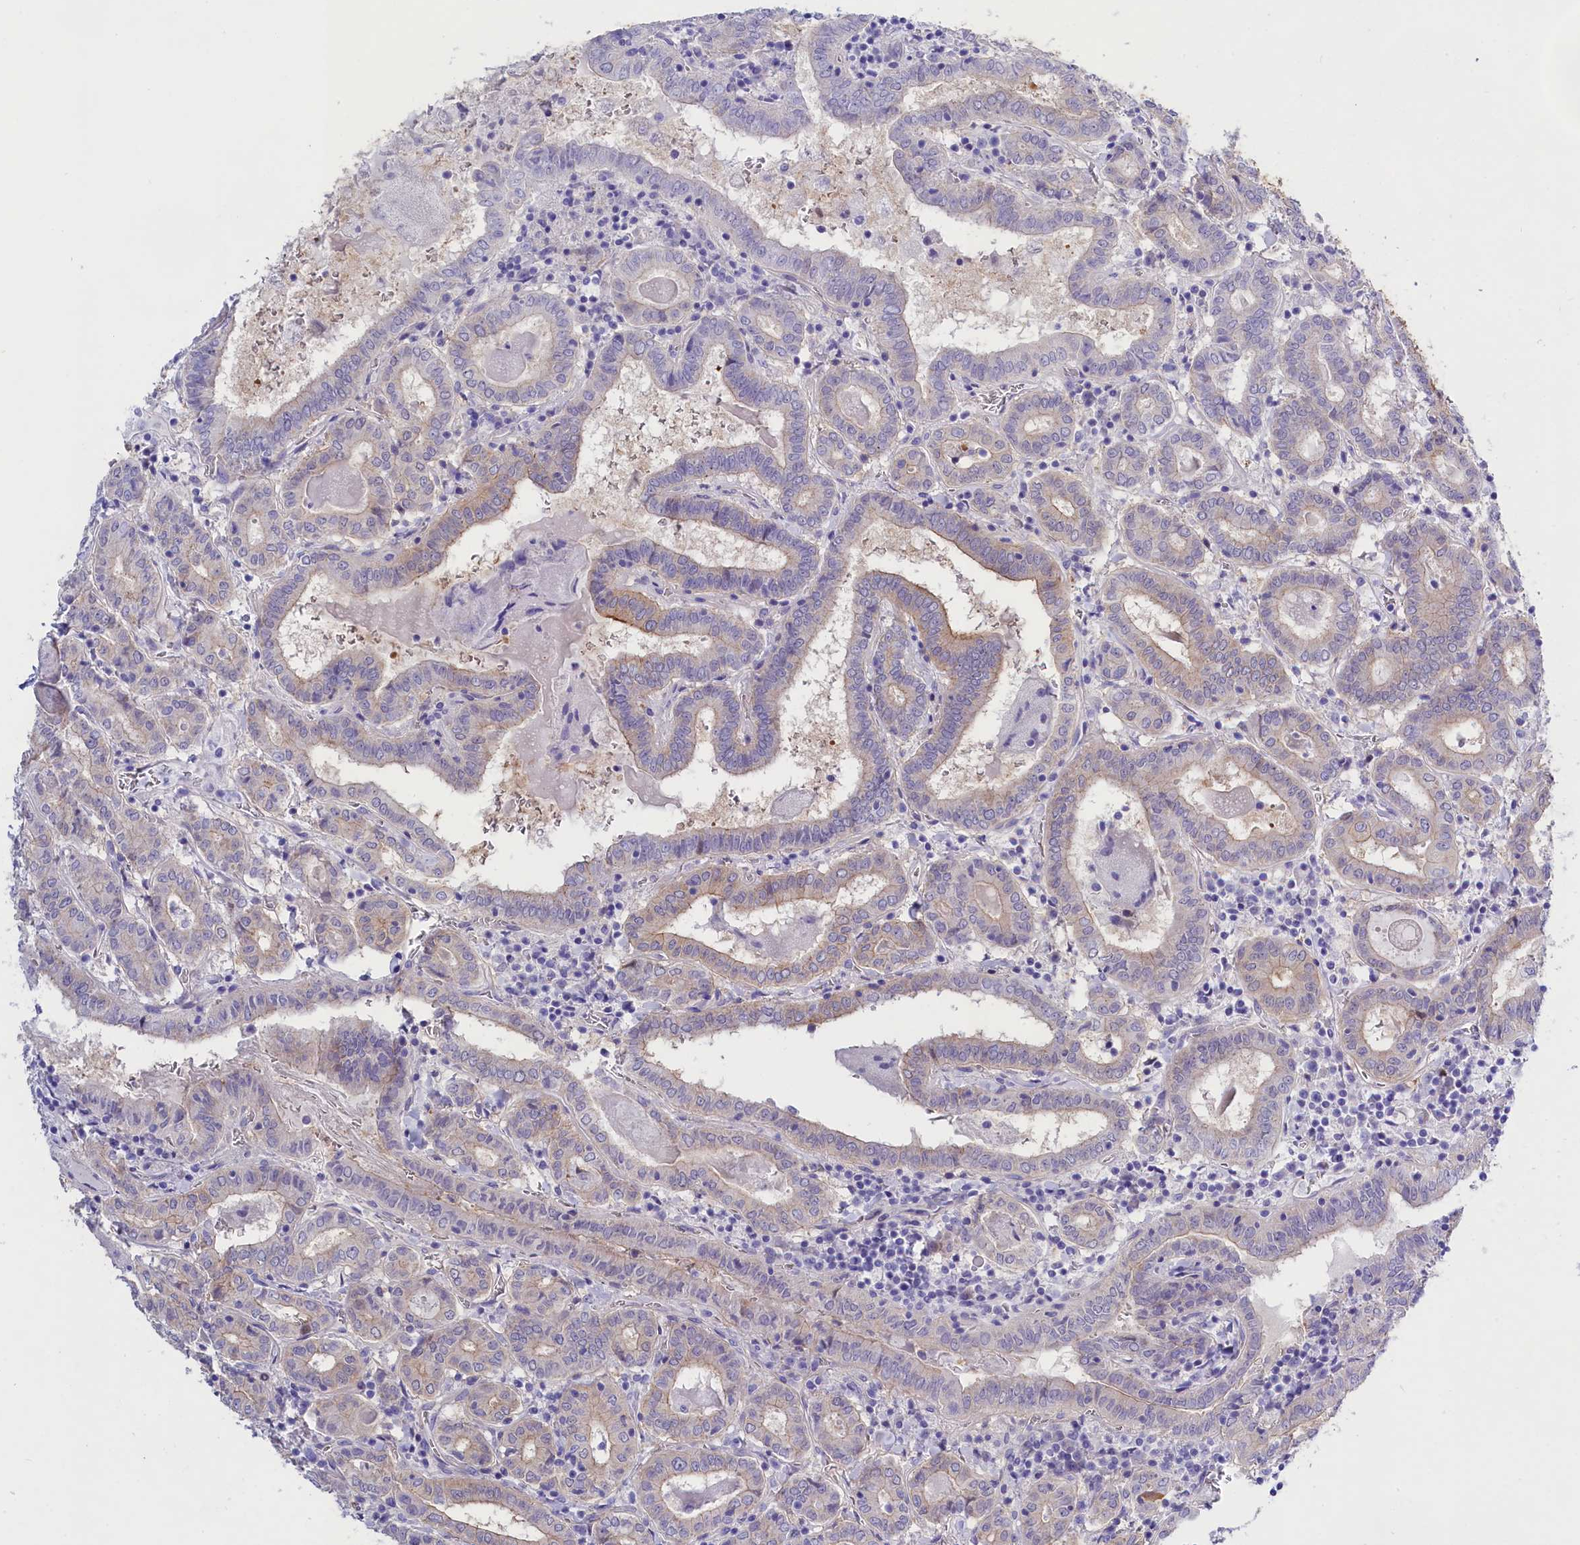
{"staining": {"intensity": "weak", "quantity": "25%-75%", "location": "cytoplasmic/membranous"}, "tissue": "thyroid cancer", "cell_type": "Tumor cells", "image_type": "cancer", "snomed": [{"axis": "morphology", "description": "Papillary adenocarcinoma, NOS"}, {"axis": "topography", "description": "Thyroid gland"}], "caption": "DAB immunohistochemical staining of thyroid cancer reveals weak cytoplasmic/membranous protein expression in approximately 25%-75% of tumor cells.", "gene": "PPP1R13L", "patient": {"sex": "female", "age": 72}}